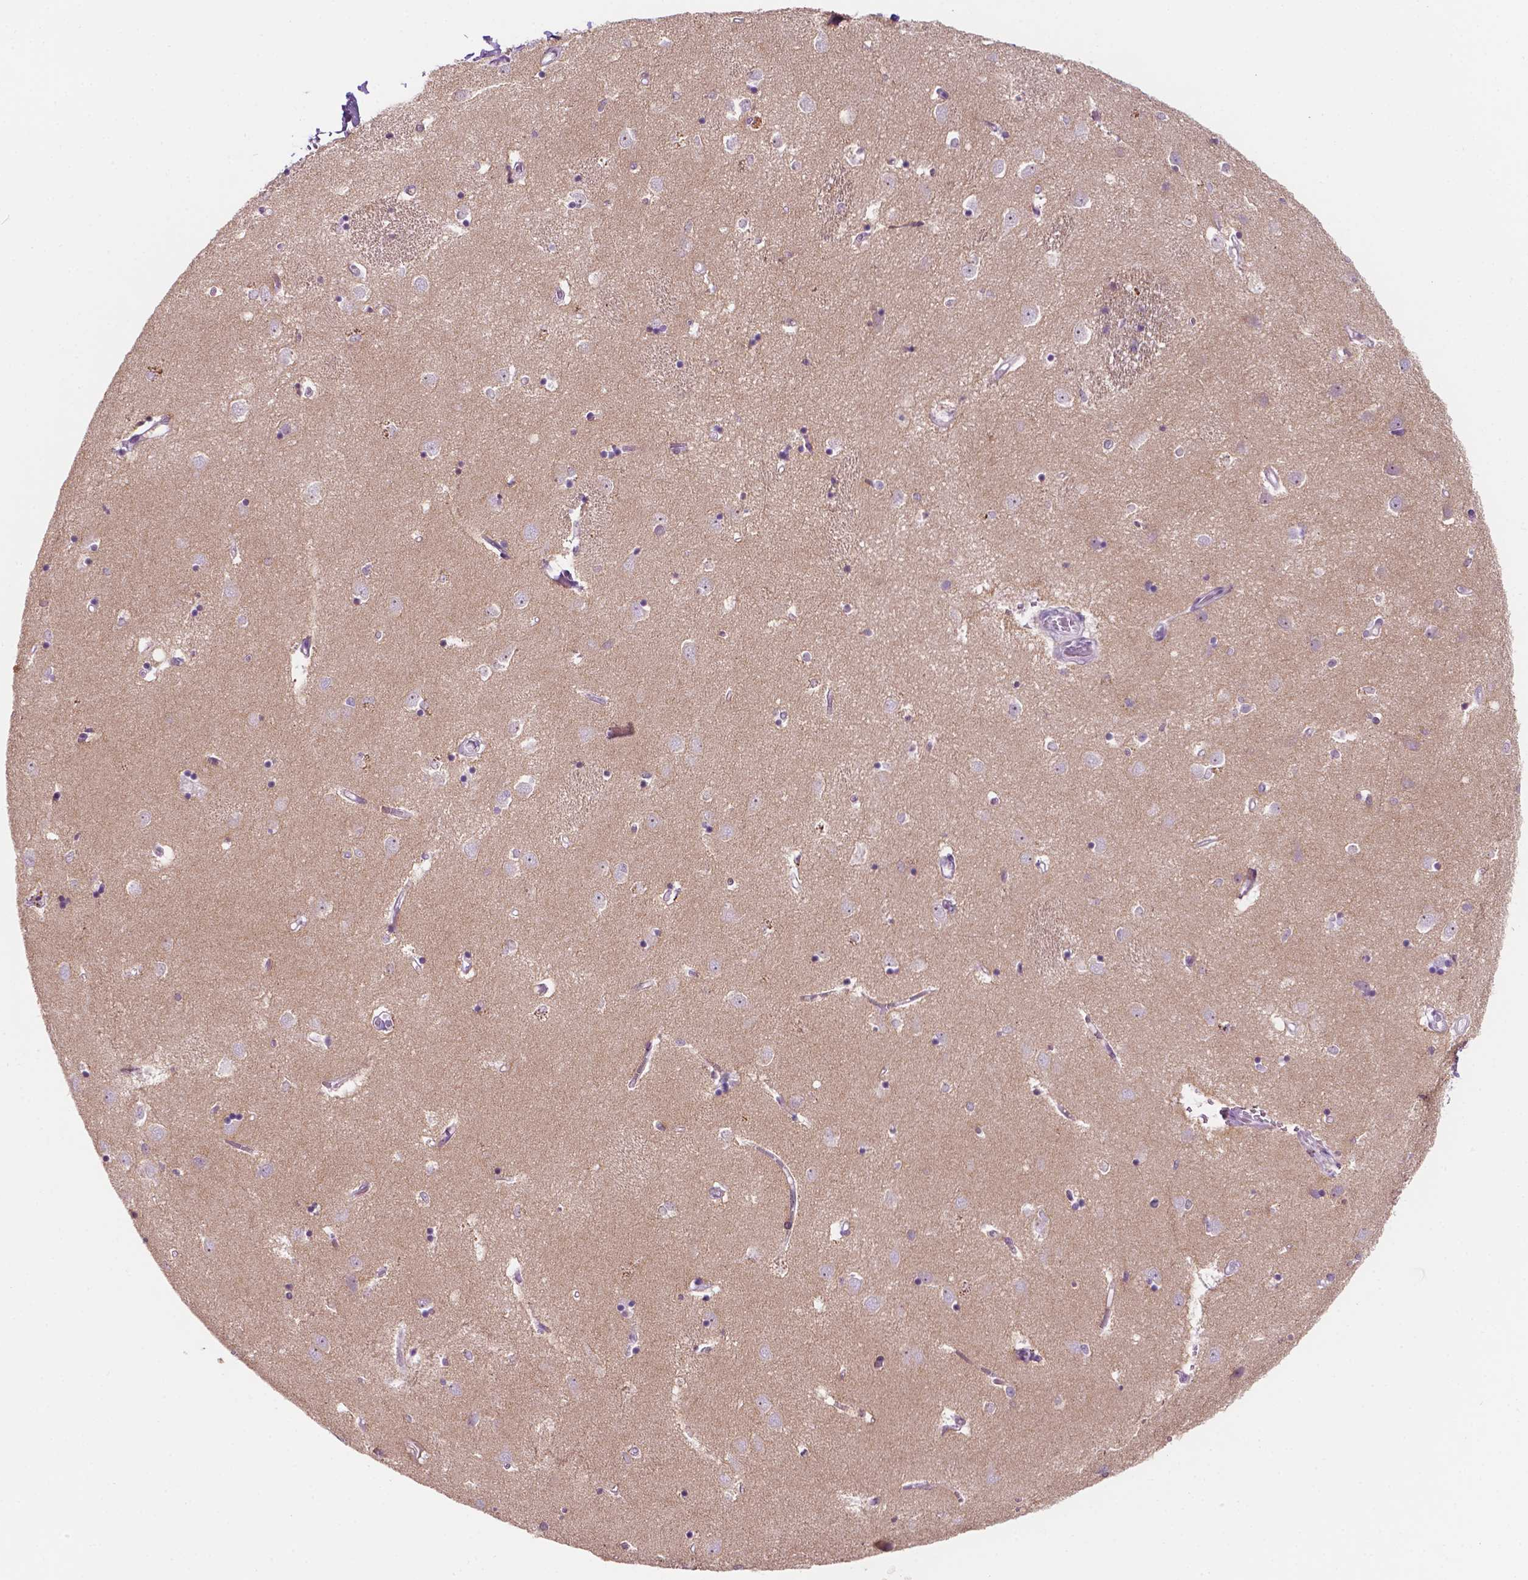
{"staining": {"intensity": "negative", "quantity": "none", "location": "none"}, "tissue": "caudate", "cell_type": "Glial cells", "image_type": "normal", "snomed": [{"axis": "morphology", "description": "Normal tissue, NOS"}, {"axis": "topography", "description": "Lateral ventricle wall"}], "caption": "DAB immunohistochemical staining of normal caudate exhibits no significant staining in glial cells. (Brightfield microscopy of DAB (3,3'-diaminobenzidine) immunohistochemistry at high magnification).", "gene": "TM6SF2", "patient": {"sex": "male", "age": 54}}